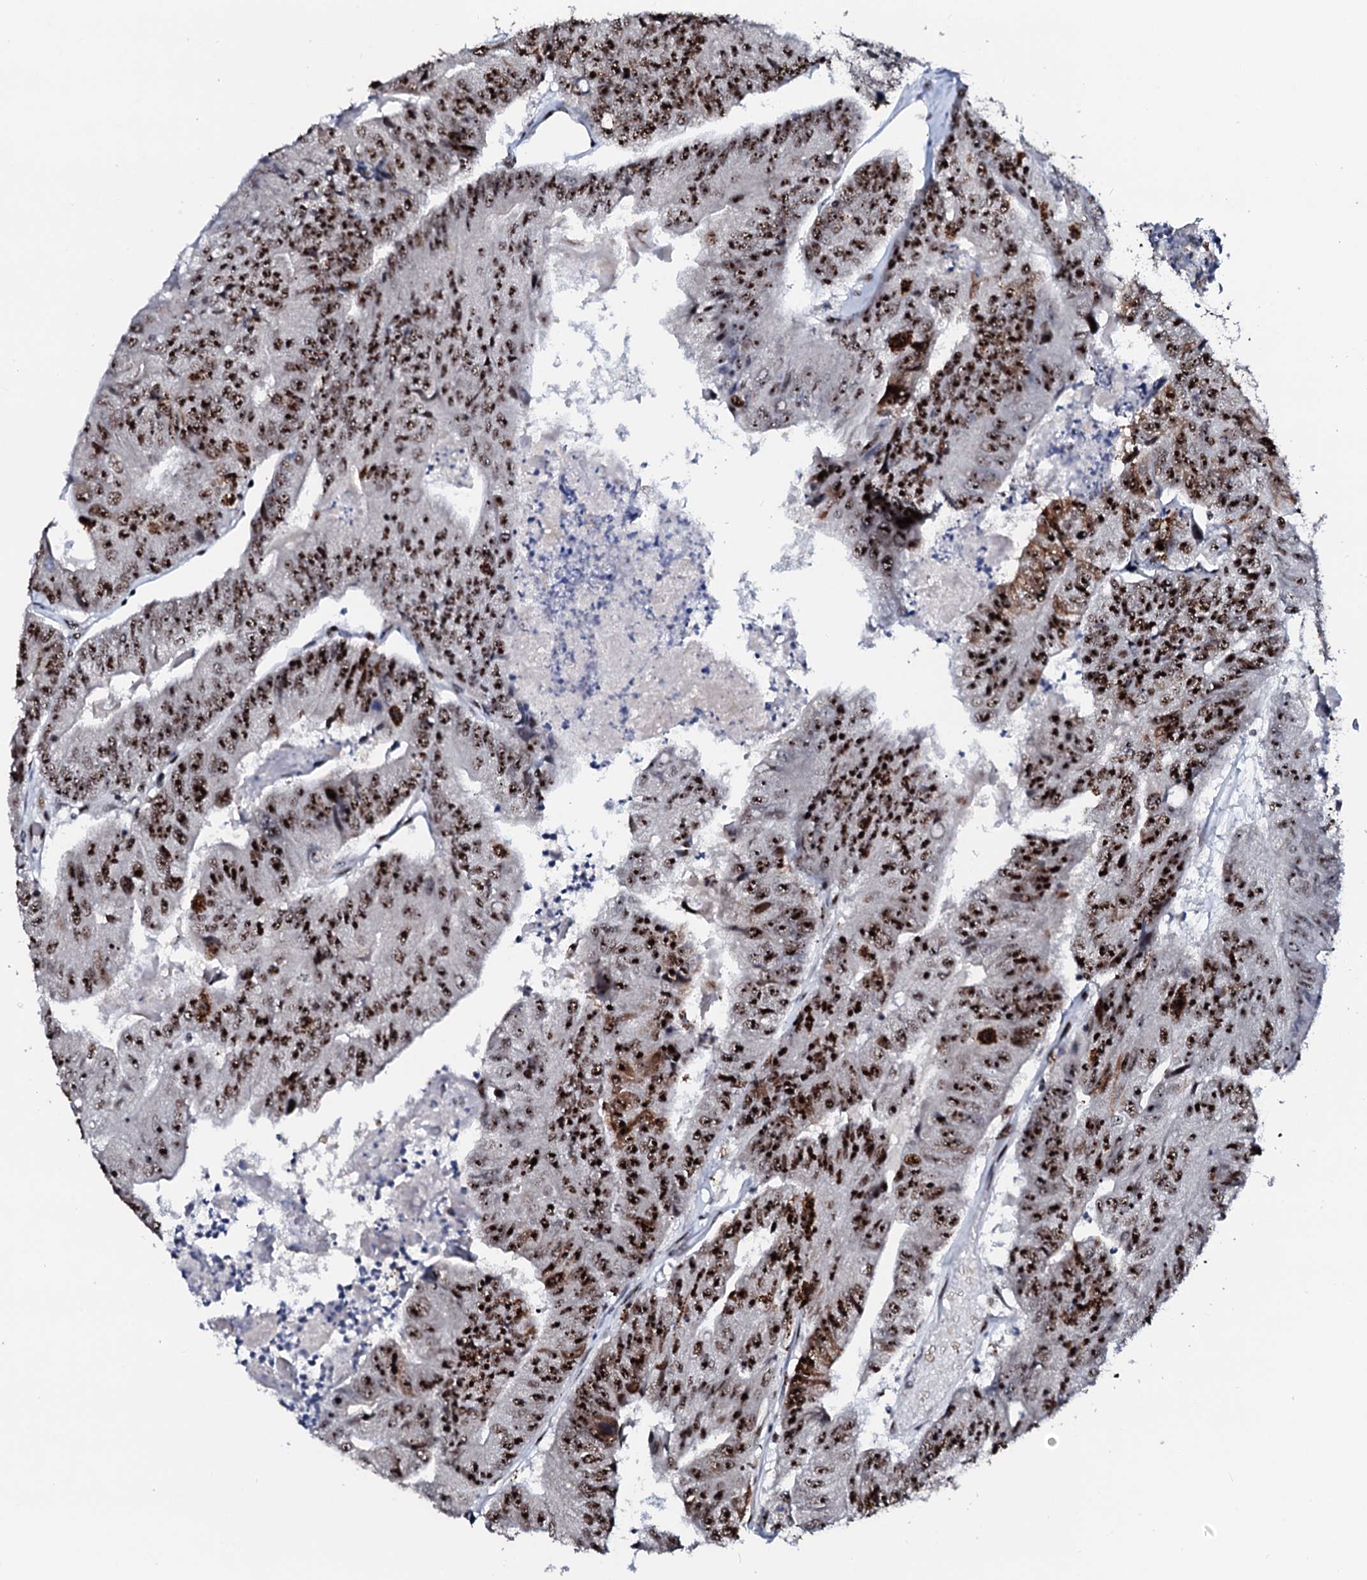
{"staining": {"intensity": "strong", "quantity": ">75%", "location": "nuclear"}, "tissue": "colorectal cancer", "cell_type": "Tumor cells", "image_type": "cancer", "snomed": [{"axis": "morphology", "description": "Adenocarcinoma, NOS"}, {"axis": "topography", "description": "Colon"}], "caption": "Adenocarcinoma (colorectal) stained with DAB (3,3'-diaminobenzidine) IHC displays high levels of strong nuclear staining in approximately >75% of tumor cells.", "gene": "NEUROG3", "patient": {"sex": "female", "age": 67}}